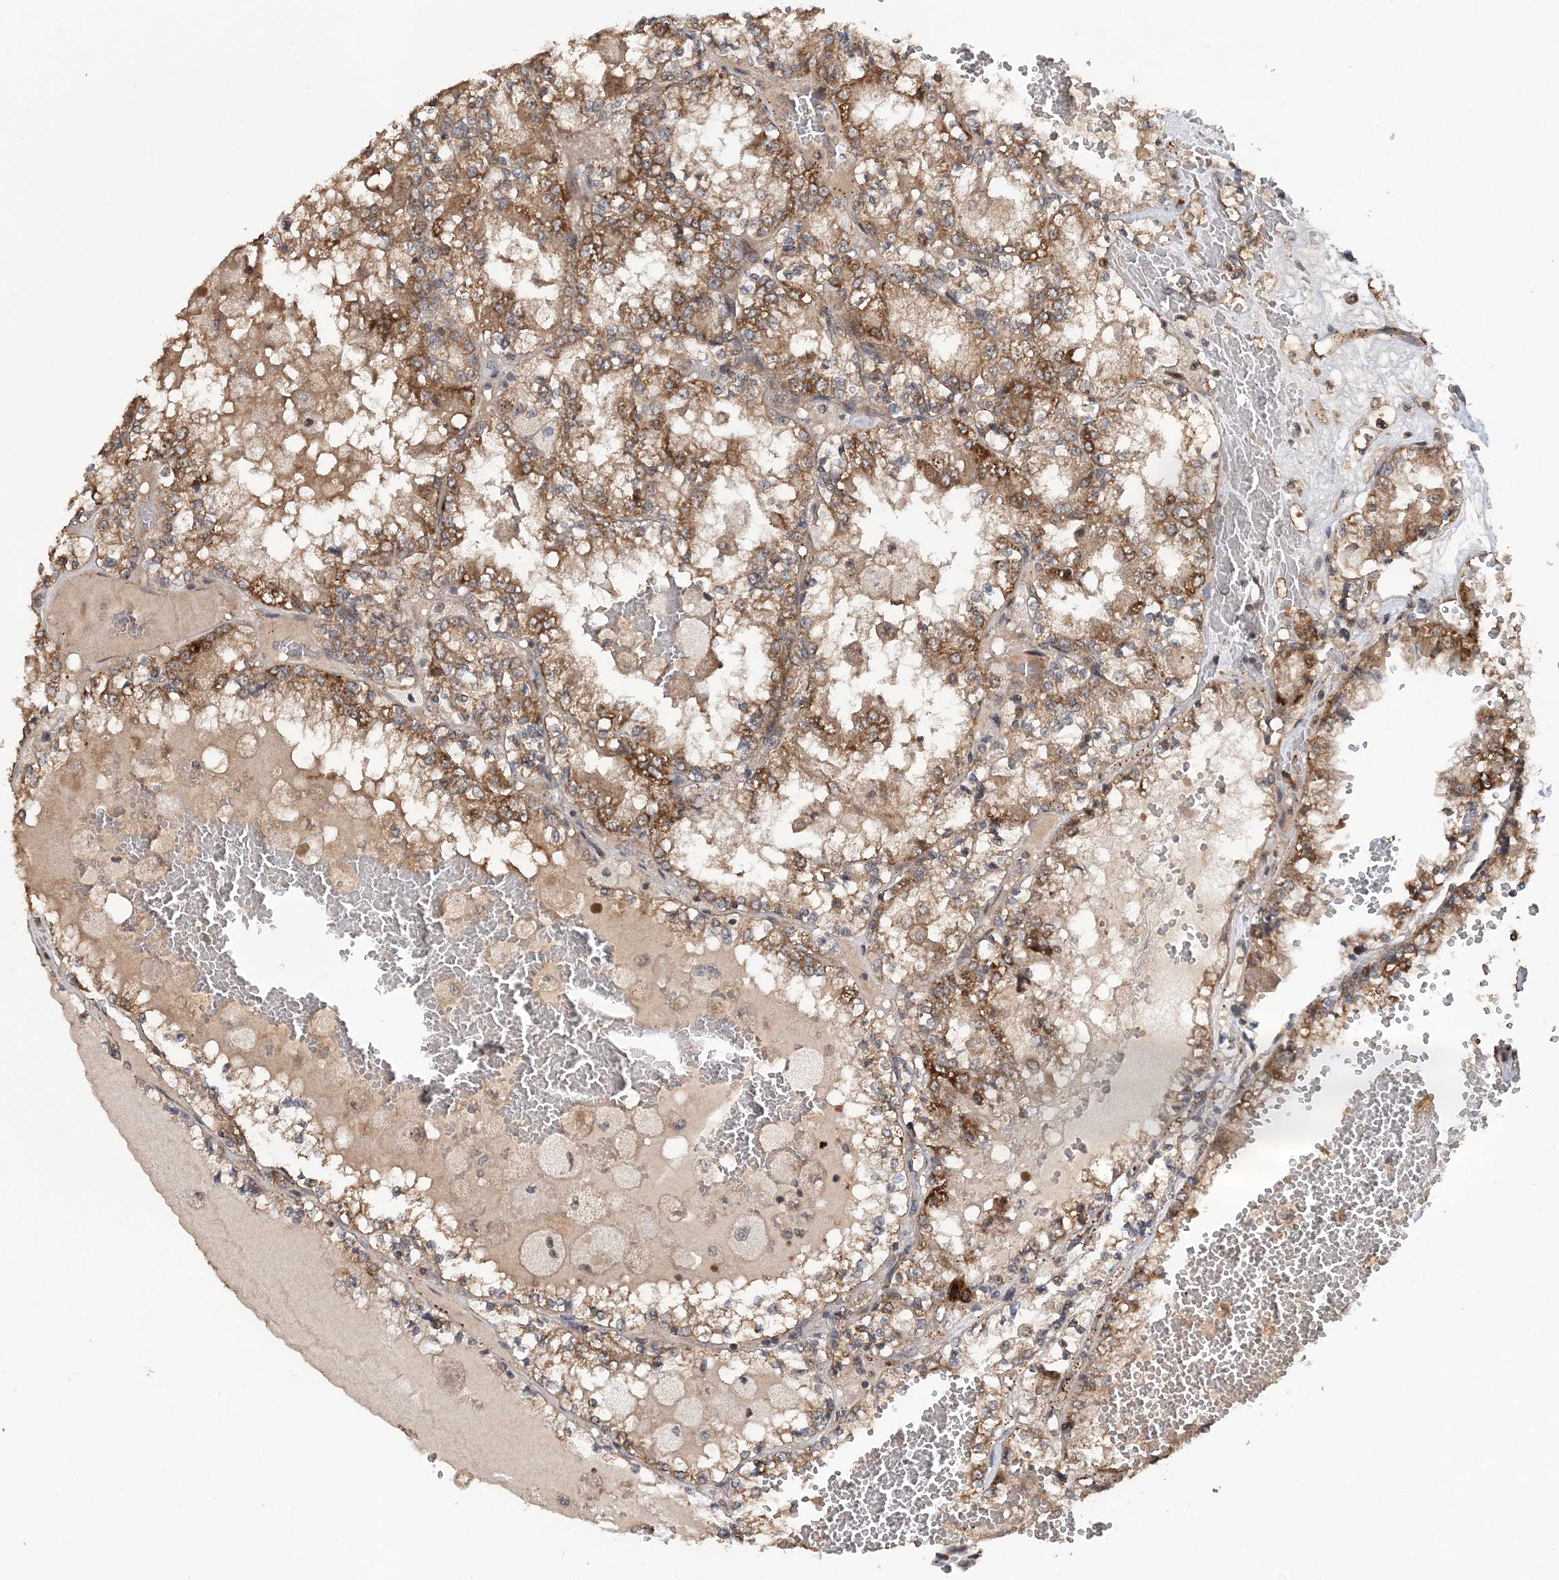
{"staining": {"intensity": "moderate", "quantity": ">75%", "location": "cytoplasmic/membranous"}, "tissue": "renal cancer", "cell_type": "Tumor cells", "image_type": "cancer", "snomed": [{"axis": "morphology", "description": "Adenocarcinoma, NOS"}, {"axis": "topography", "description": "Kidney"}], "caption": "An immunohistochemistry (IHC) image of neoplastic tissue is shown. Protein staining in brown highlights moderate cytoplasmic/membranous positivity in renal cancer within tumor cells. (IHC, brightfield microscopy, high magnification).", "gene": "KIF4A", "patient": {"sex": "female", "age": 56}}